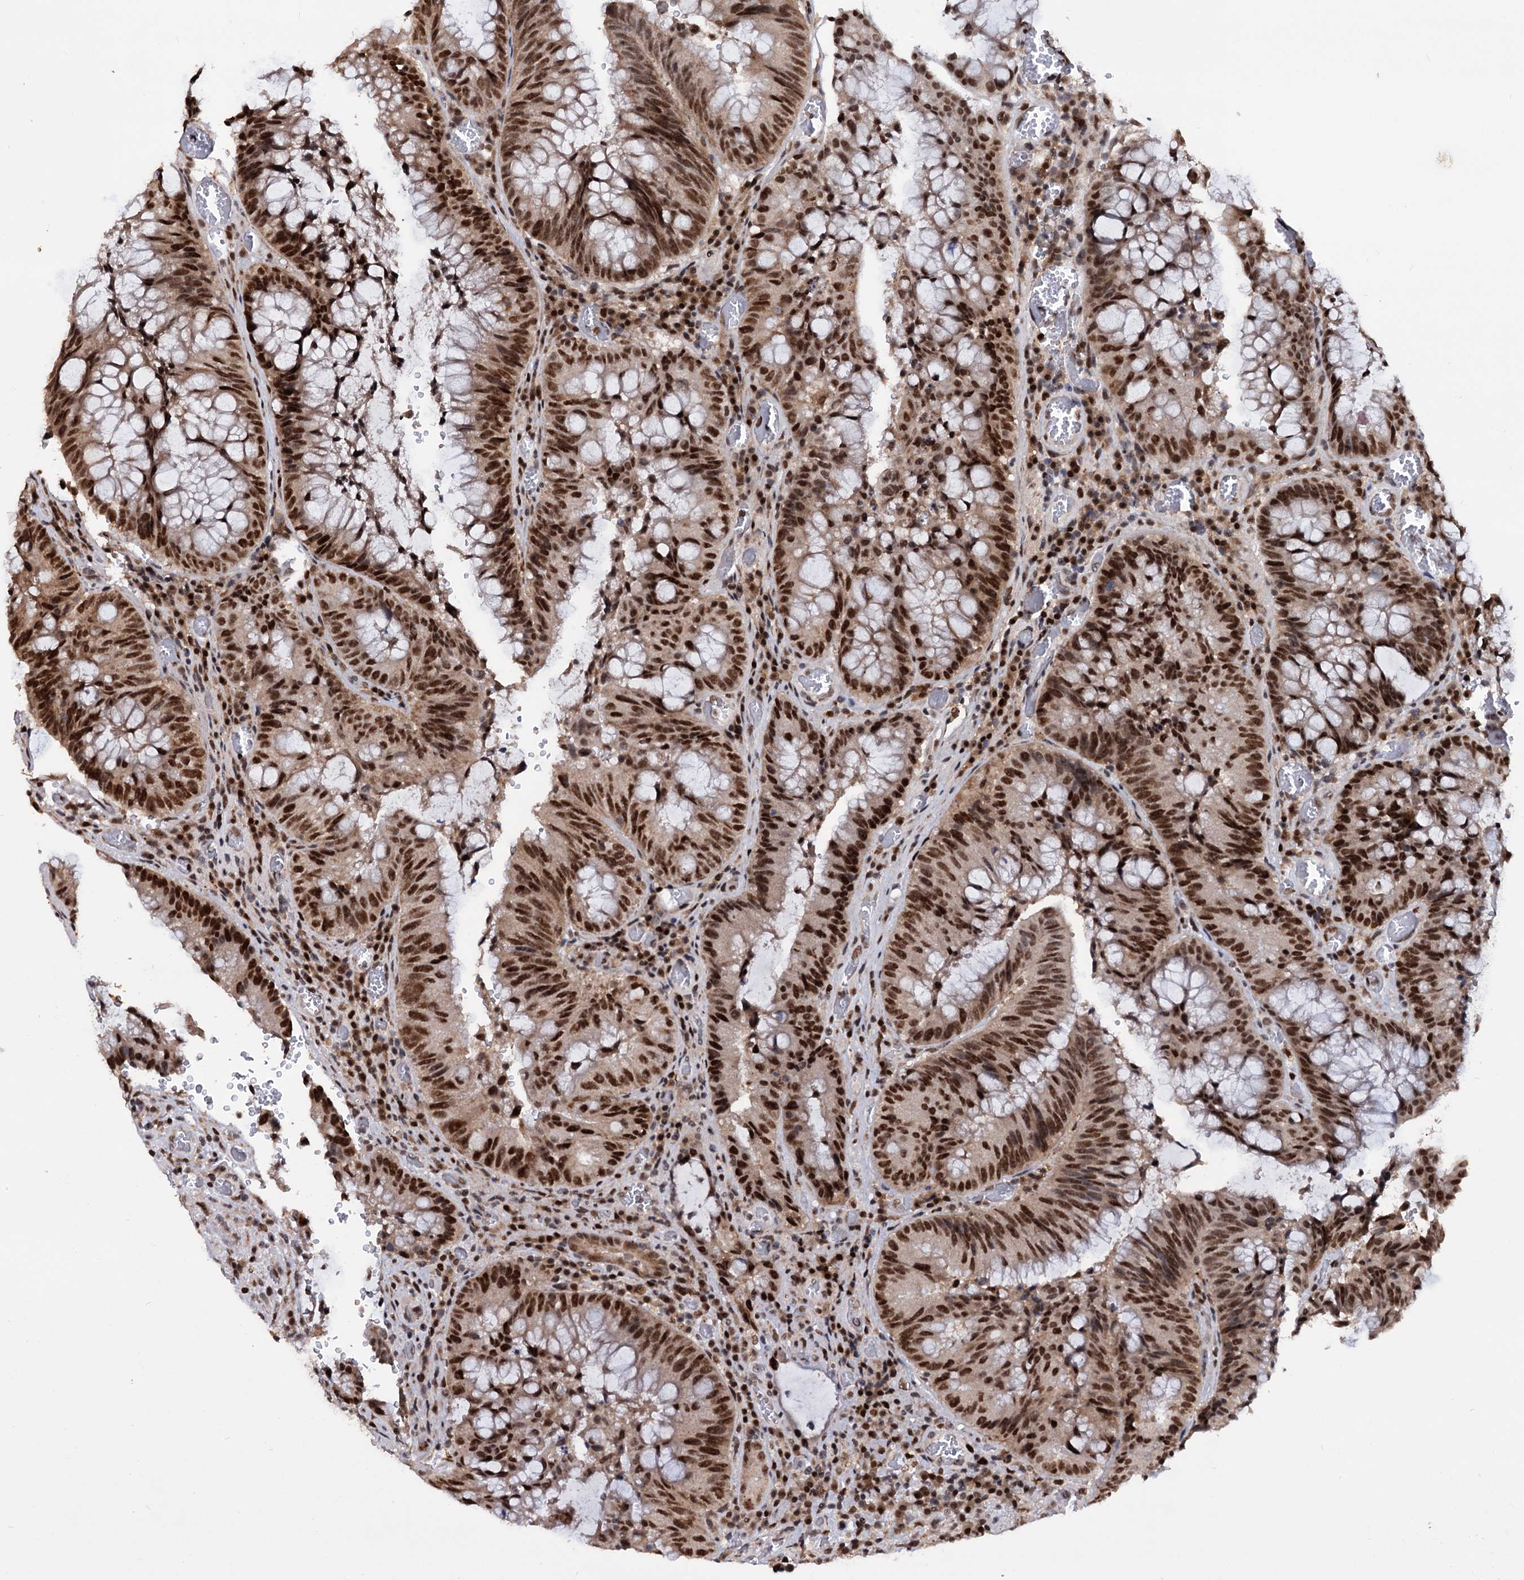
{"staining": {"intensity": "strong", "quantity": ">75%", "location": "cytoplasmic/membranous,nuclear"}, "tissue": "colorectal cancer", "cell_type": "Tumor cells", "image_type": "cancer", "snomed": [{"axis": "morphology", "description": "Adenocarcinoma, NOS"}, {"axis": "topography", "description": "Rectum"}], "caption": "Strong cytoplasmic/membranous and nuclear protein positivity is identified in approximately >75% of tumor cells in adenocarcinoma (colorectal).", "gene": "RNASEH2B", "patient": {"sex": "male", "age": 69}}